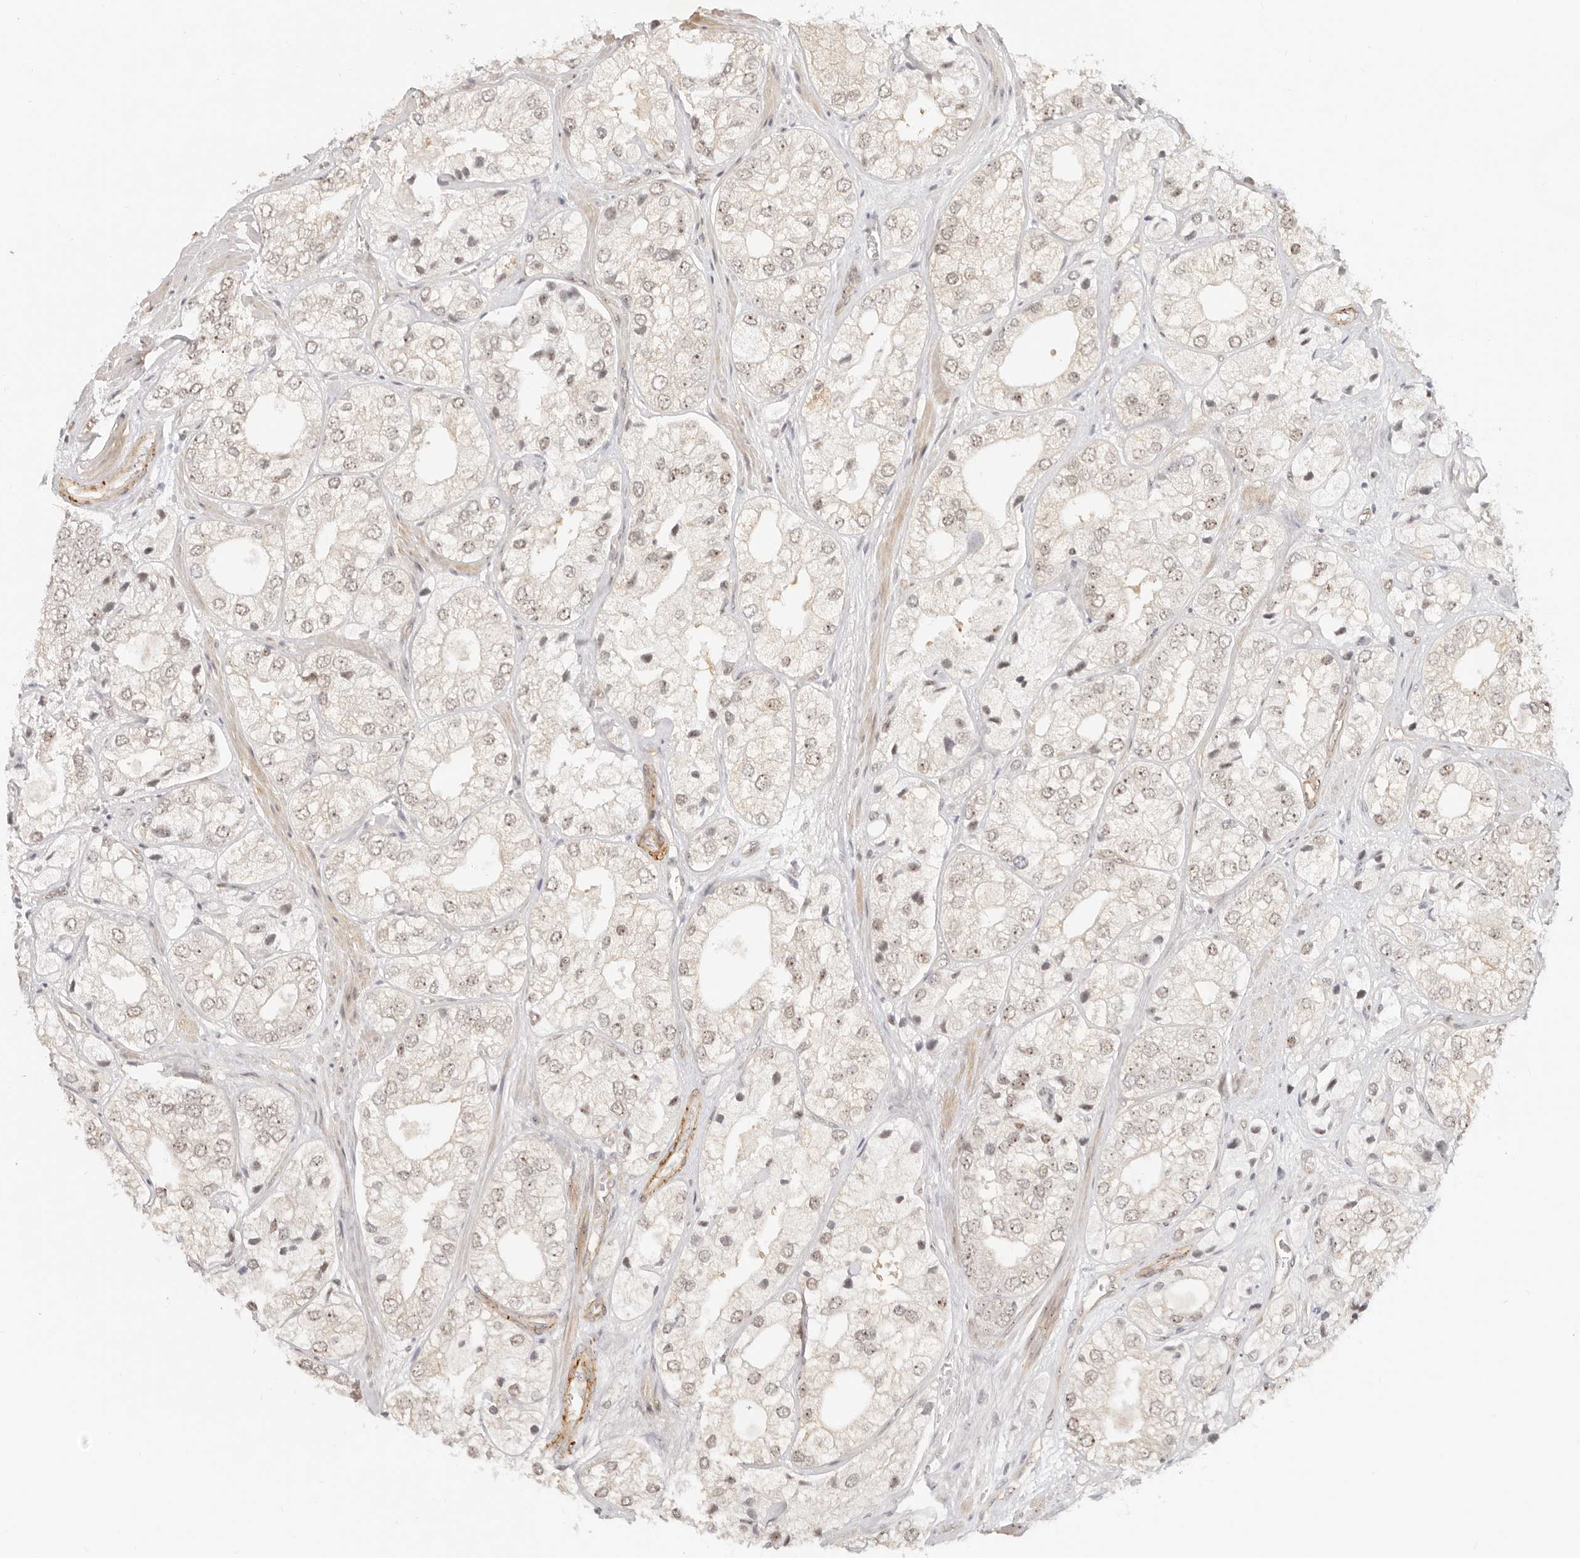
{"staining": {"intensity": "weak", "quantity": ">75%", "location": "nuclear"}, "tissue": "prostate cancer", "cell_type": "Tumor cells", "image_type": "cancer", "snomed": [{"axis": "morphology", "description": "Adenocarcinoma, High grade"}, {"axis": "topography", "description": "Prostate"}], "caption": "Approximately >75% of tumor cells in human adenocarcinoma (high-grade) (prostate) demonstrate weak nuclear protein staining as visualized by brown immunohistochemical staining.", "gene": "BAP1", "patient": {"sex": "male", "age": 50}}